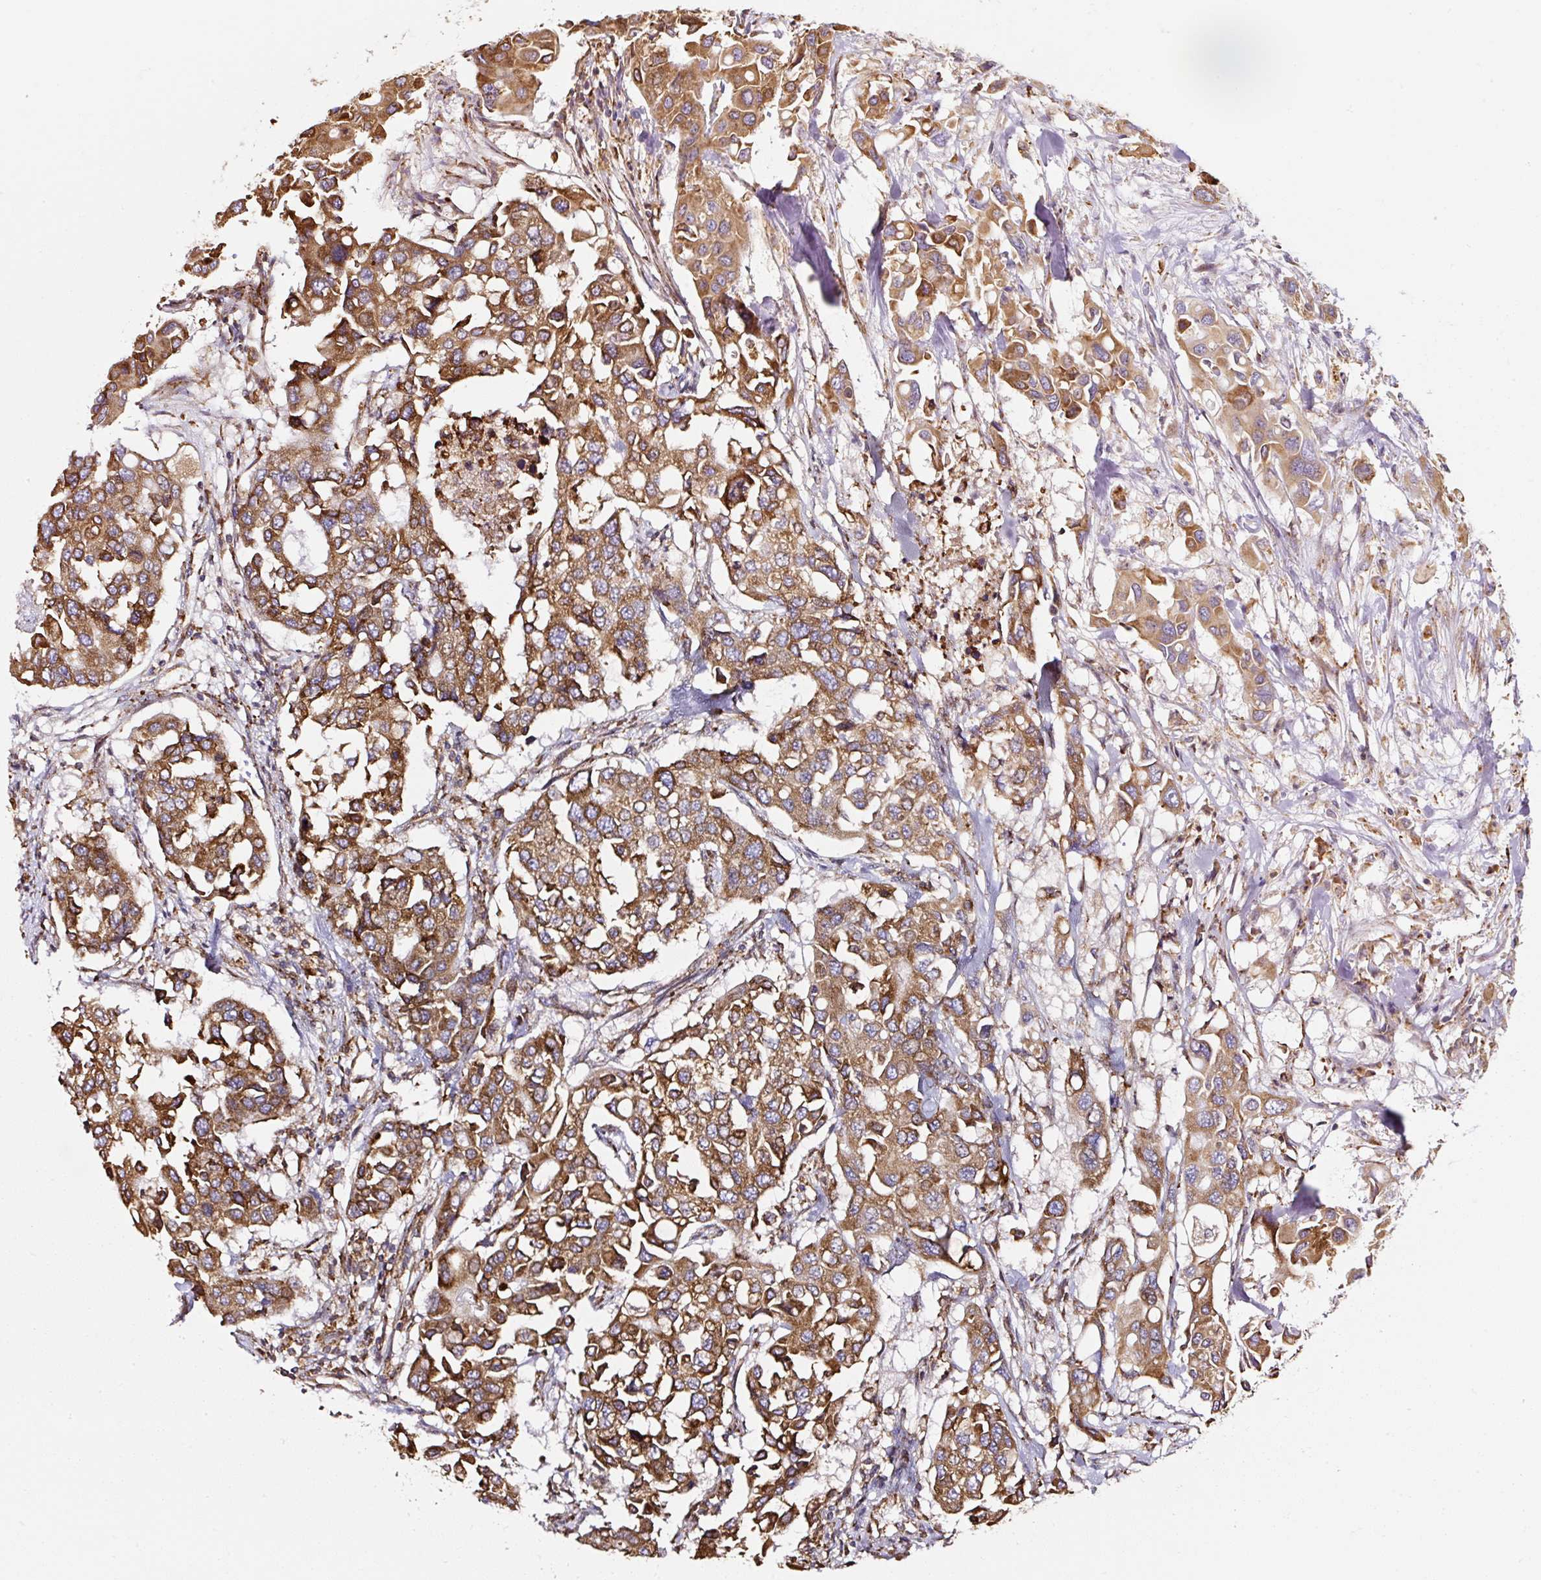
{"staining": {"intensity": "moderate", "quantity": ">75%", "location": "cytoplasmic/membranous"}, "tissue": "colorectal cancer", "cell_type": "Tumor cells", "image_type": "cancer", "snomed": [{"axis": "morphology", "description": "Adenocarcinoma, NOS"}, {"axis": "topography", "description": "Colon"}], "caption": "Colorectal adenocarcinoma stained for a protein (brown) displays moderate cytoplasmic/membranous positive staining in about >75% of tumor cells.", "gene": "PRKCSH", "patient": {"sex": "male", "age": 77}}